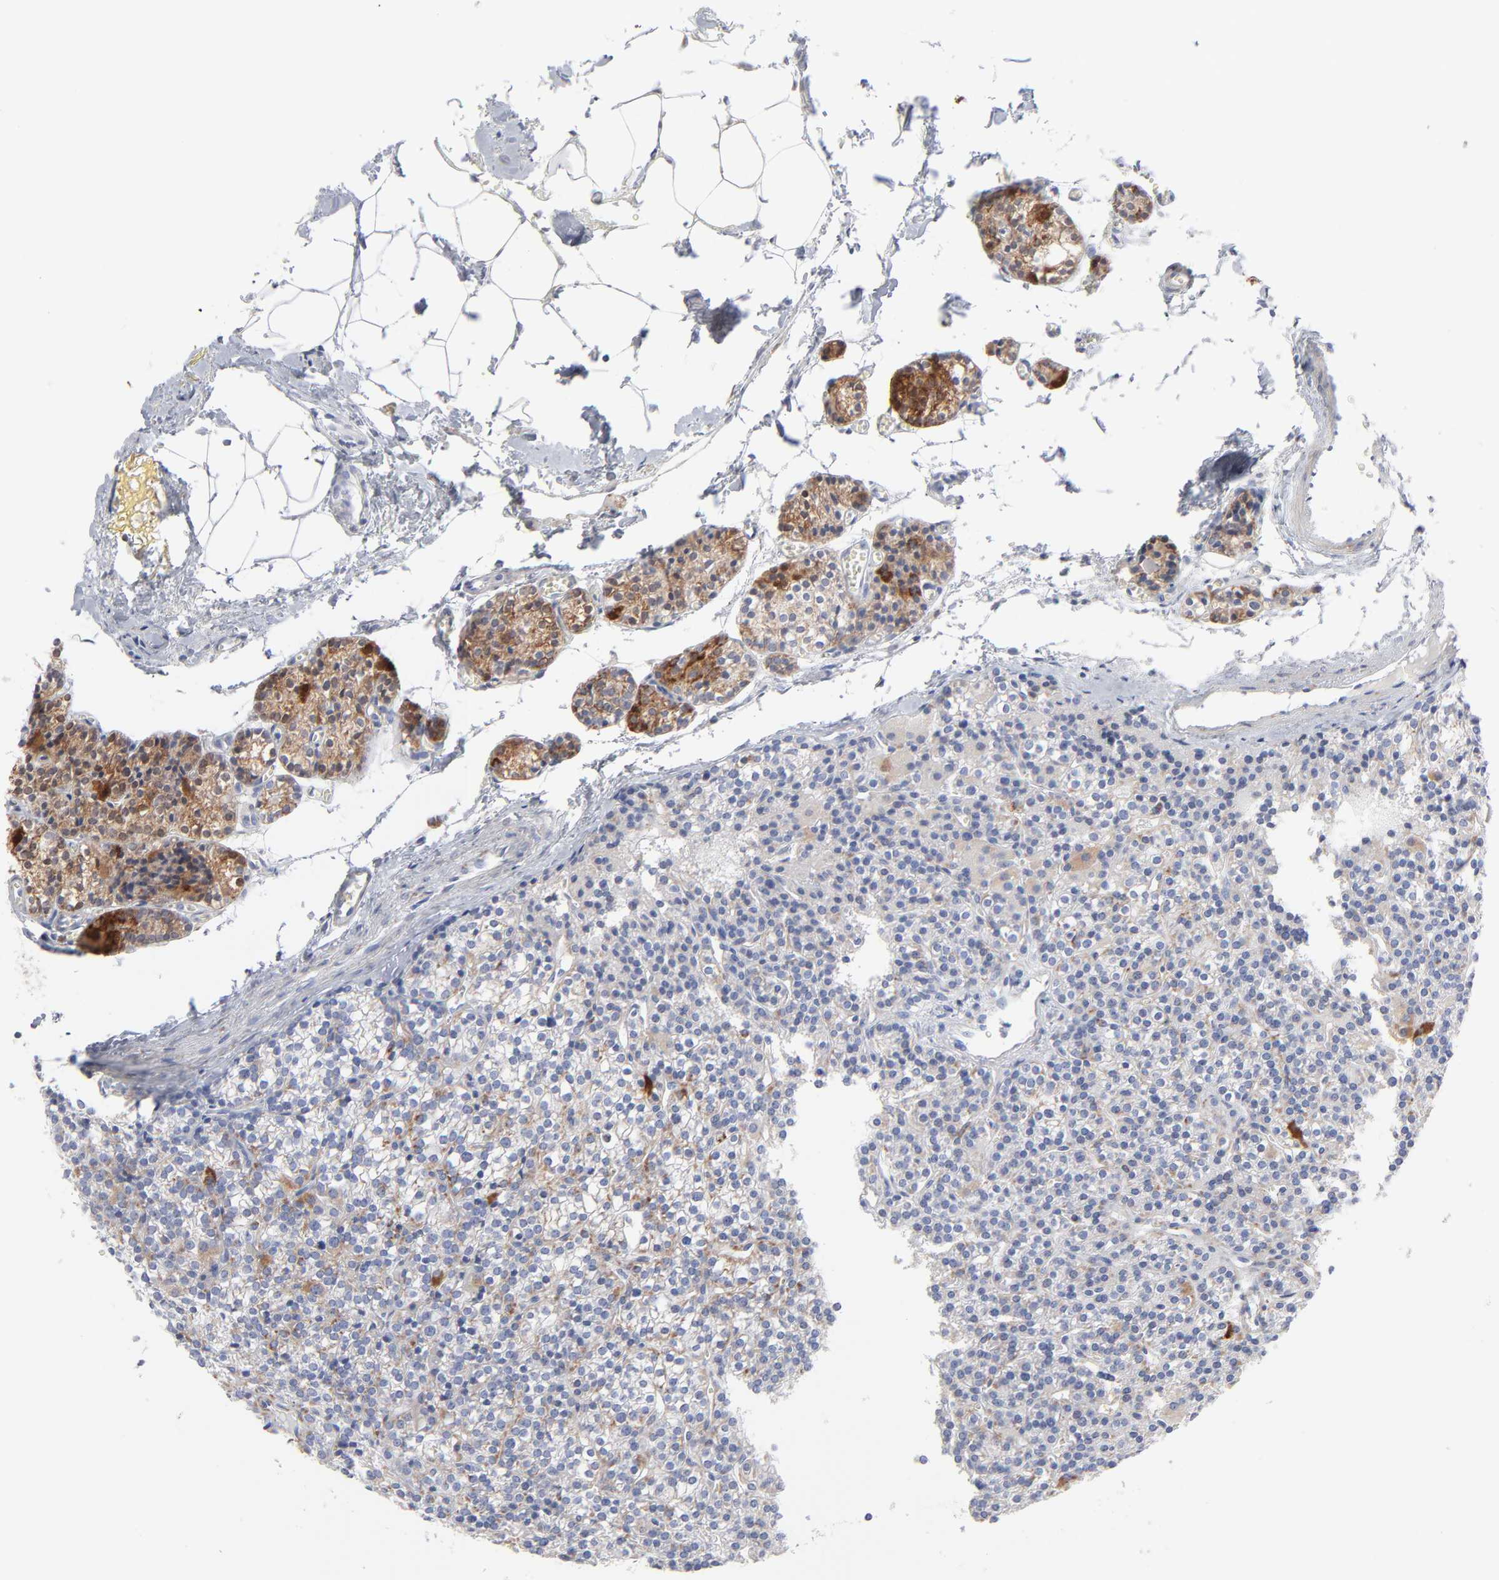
{"staining": {"intensity": "moderate", "quantity": "25%-75%", "location": "cytoplasmic/membranous"}, "tissue": "parathyroid gland", "cell_type": "Glandular cells", "image_type": "normal", "snomed": [{"axis": "morphology", "description": "Normal tissue, NOS"}, {"axis": "topography", "description": "Parathyroid gland"}], "caption": "Parathyroid gland stained with DAB (3,3'-diaminobenzidine) immunohistochemistry (IHC) shows medium levels of moderate cytoplasmic/membranous staining in approximately 25%-75% of glandular cells. (IHC, brightfield microscopy, high magnification).", "gene": "CHCHD10", "patient": {"sex": "female", "age": 50}}